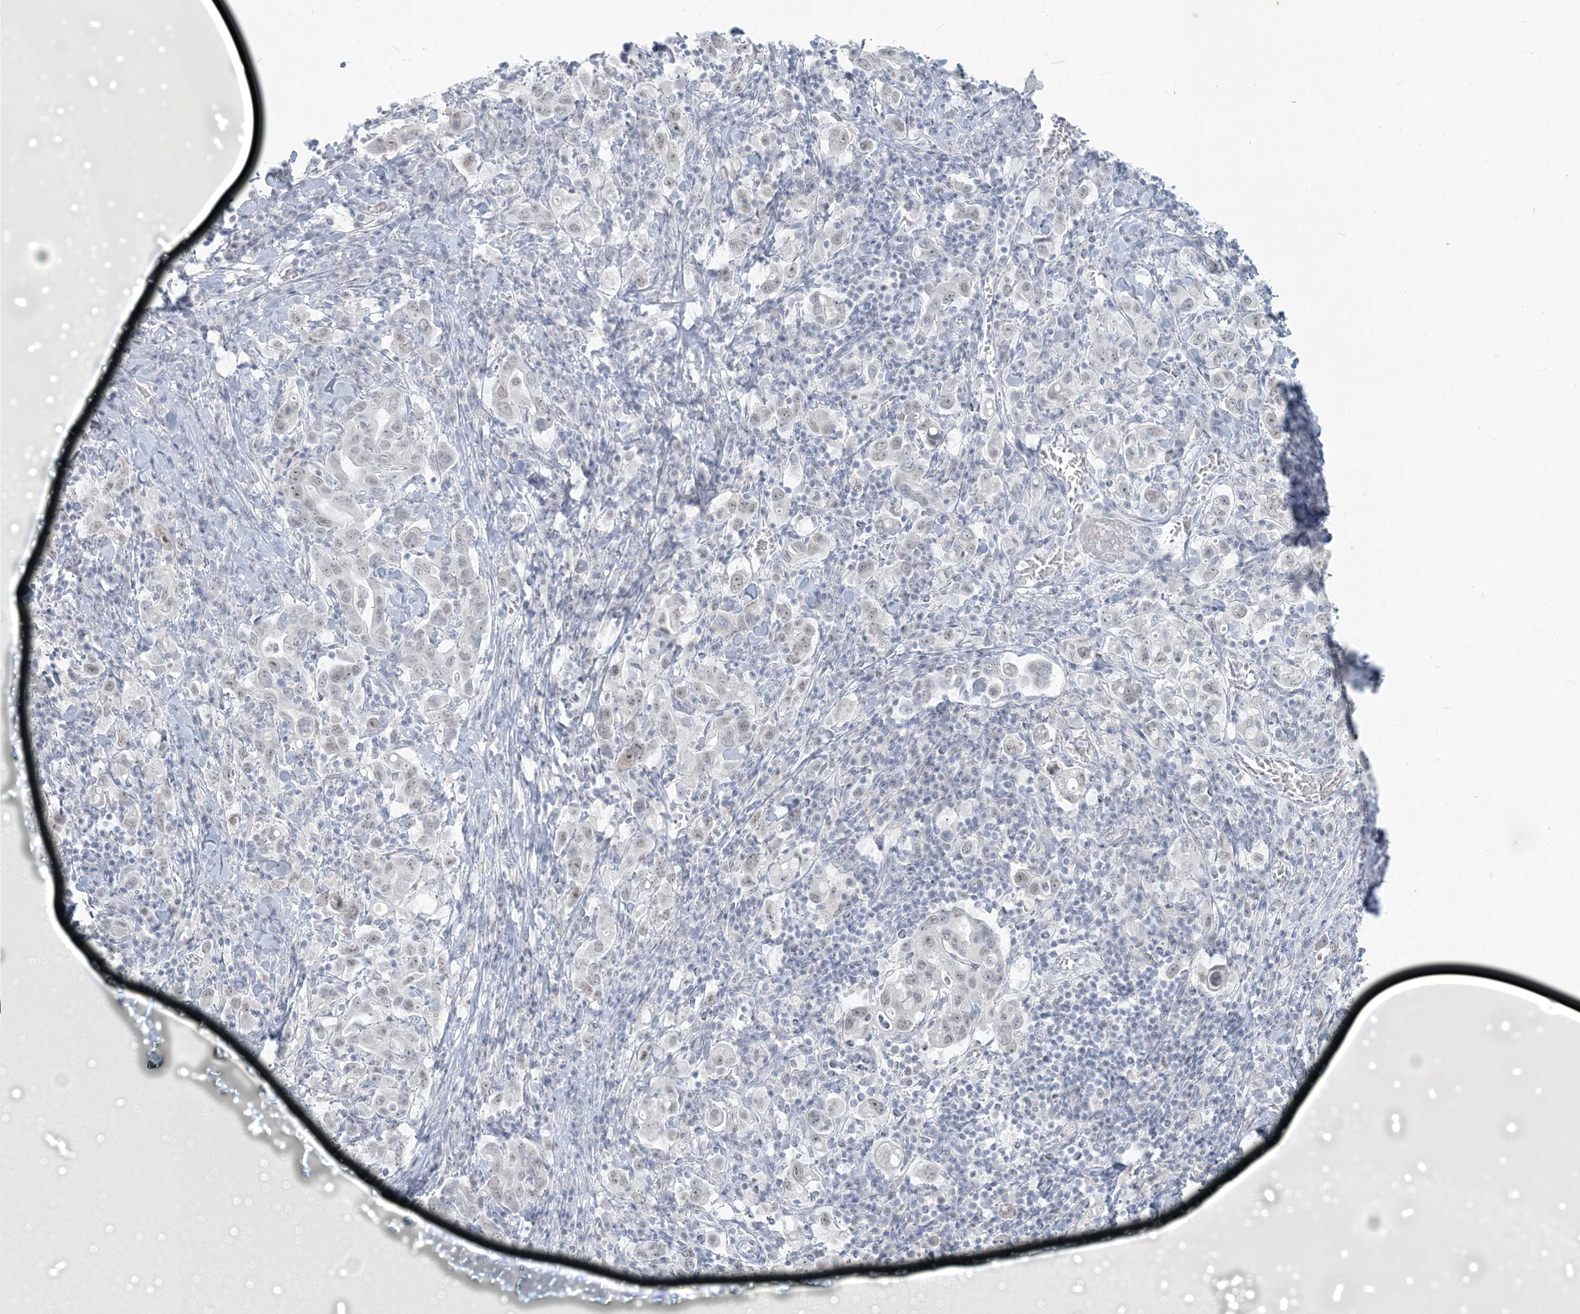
{"staining": {"intensity": "negative", "quantity": "none", "location": "none"}, "tissue": "stomach cancer", "cell_type": "Tumor cells", "image_type": "cancer", "snomed": [{"axis": "morphology", "description": "Adenocarcinoma, NOS"}, {"axis": "topography", "description": "Stomach, upper"}], "caption": "Immunohistochemistry (IHC) of adenocarcinoma (stomach) demonstrates no positivity in tumor cells.", "gene": "SCML1", "patient": {"sex": "male", "age": 62}}